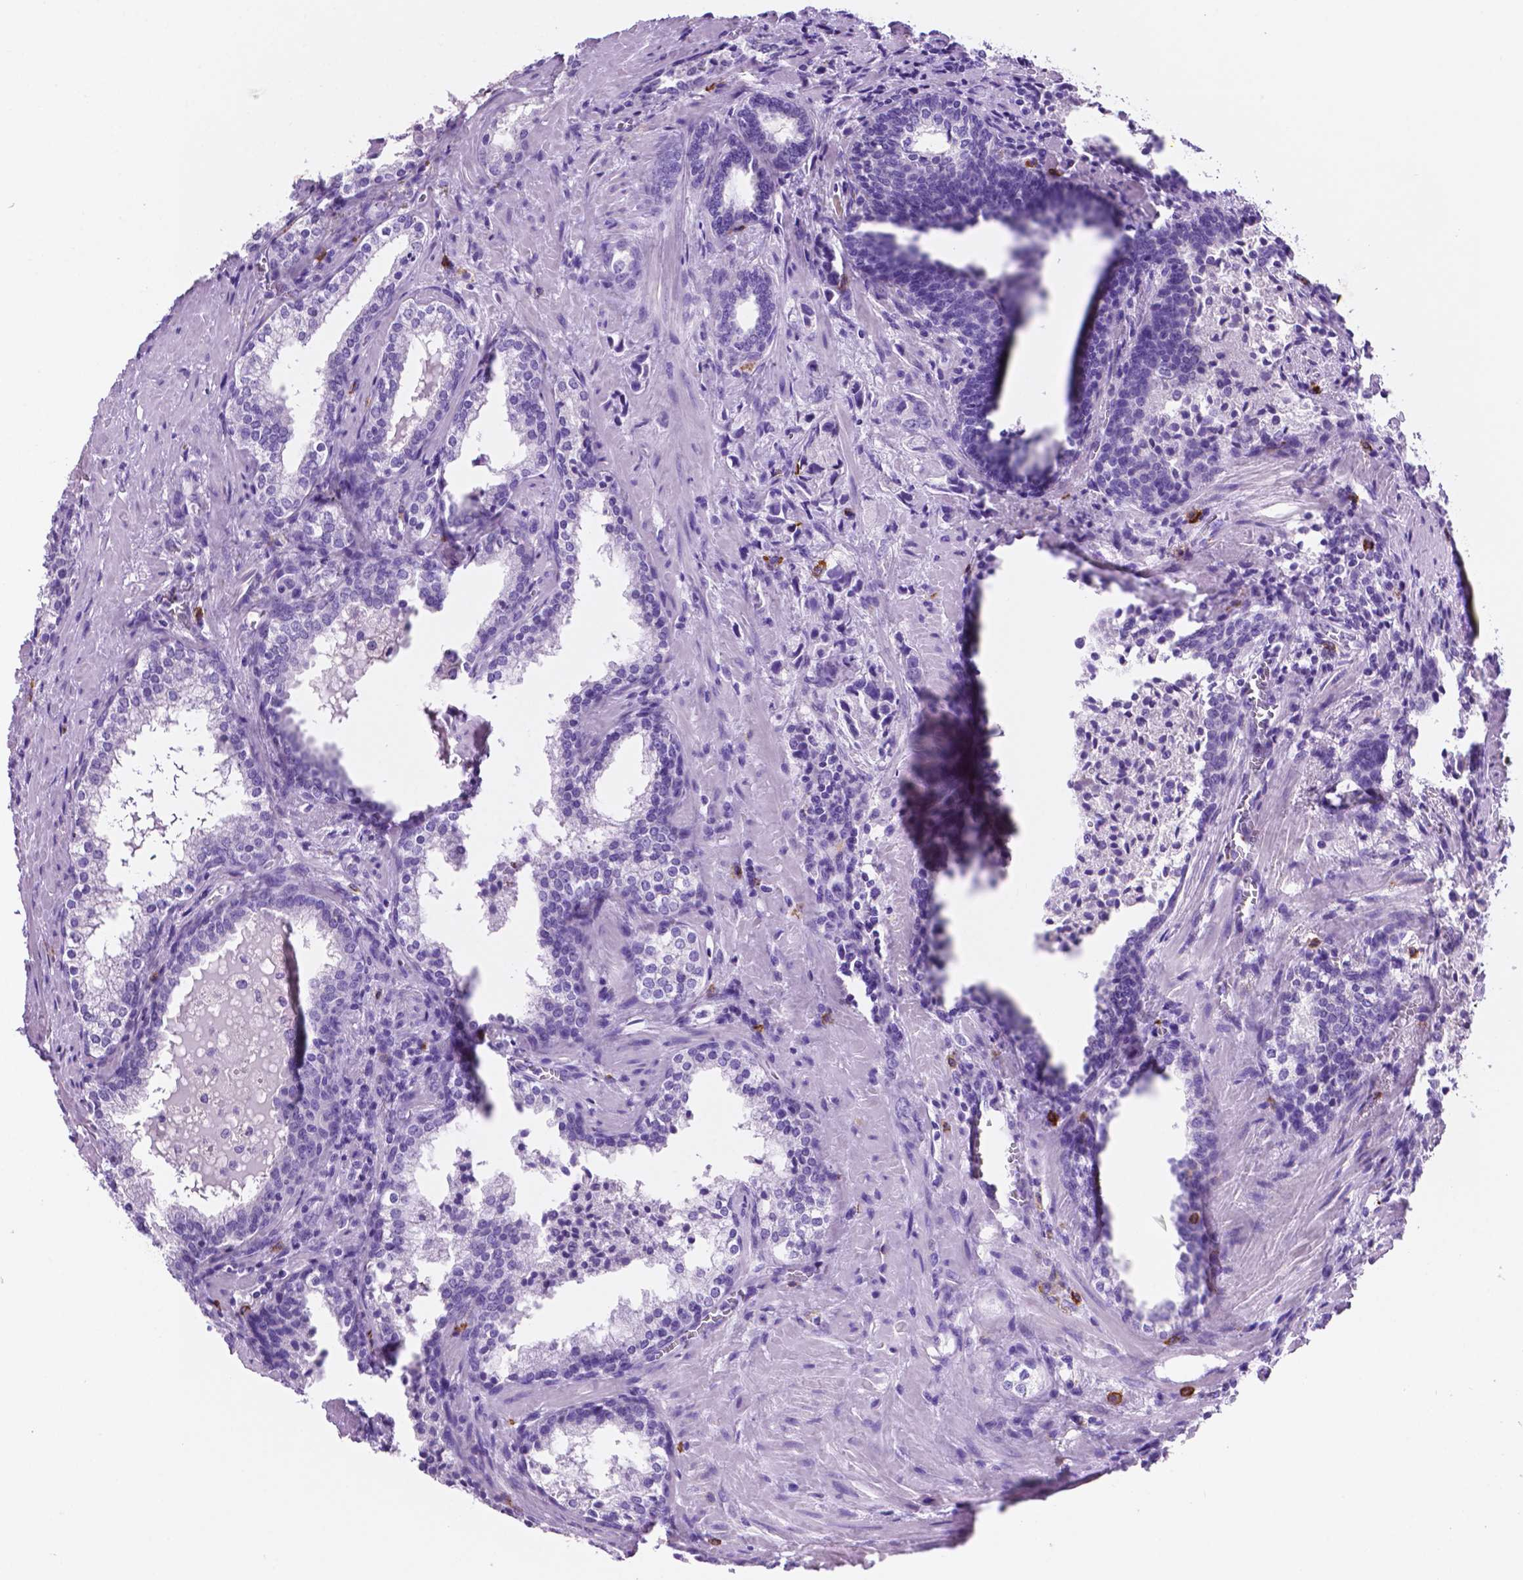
{"staining": {"intensity": "negative", "quantity": "none", "location": "none"}, "tissue": "prostate cancer", "cell_type": "Tumor cells", "image_type": "cancer", "snomed": [{"axis": "morphology", "description": "Adenocarcinoma, NOS"}, {"axis": "topography", "description": "Prostate and seminal vesicle, NOS"}], "caption": "Histopathology image shows no protein positivity in tumor cells of prostate cancer (adenocarcinoma) tissue.", "gene": "FOXB2", "patient": {"sex": "male", "age": 63}}